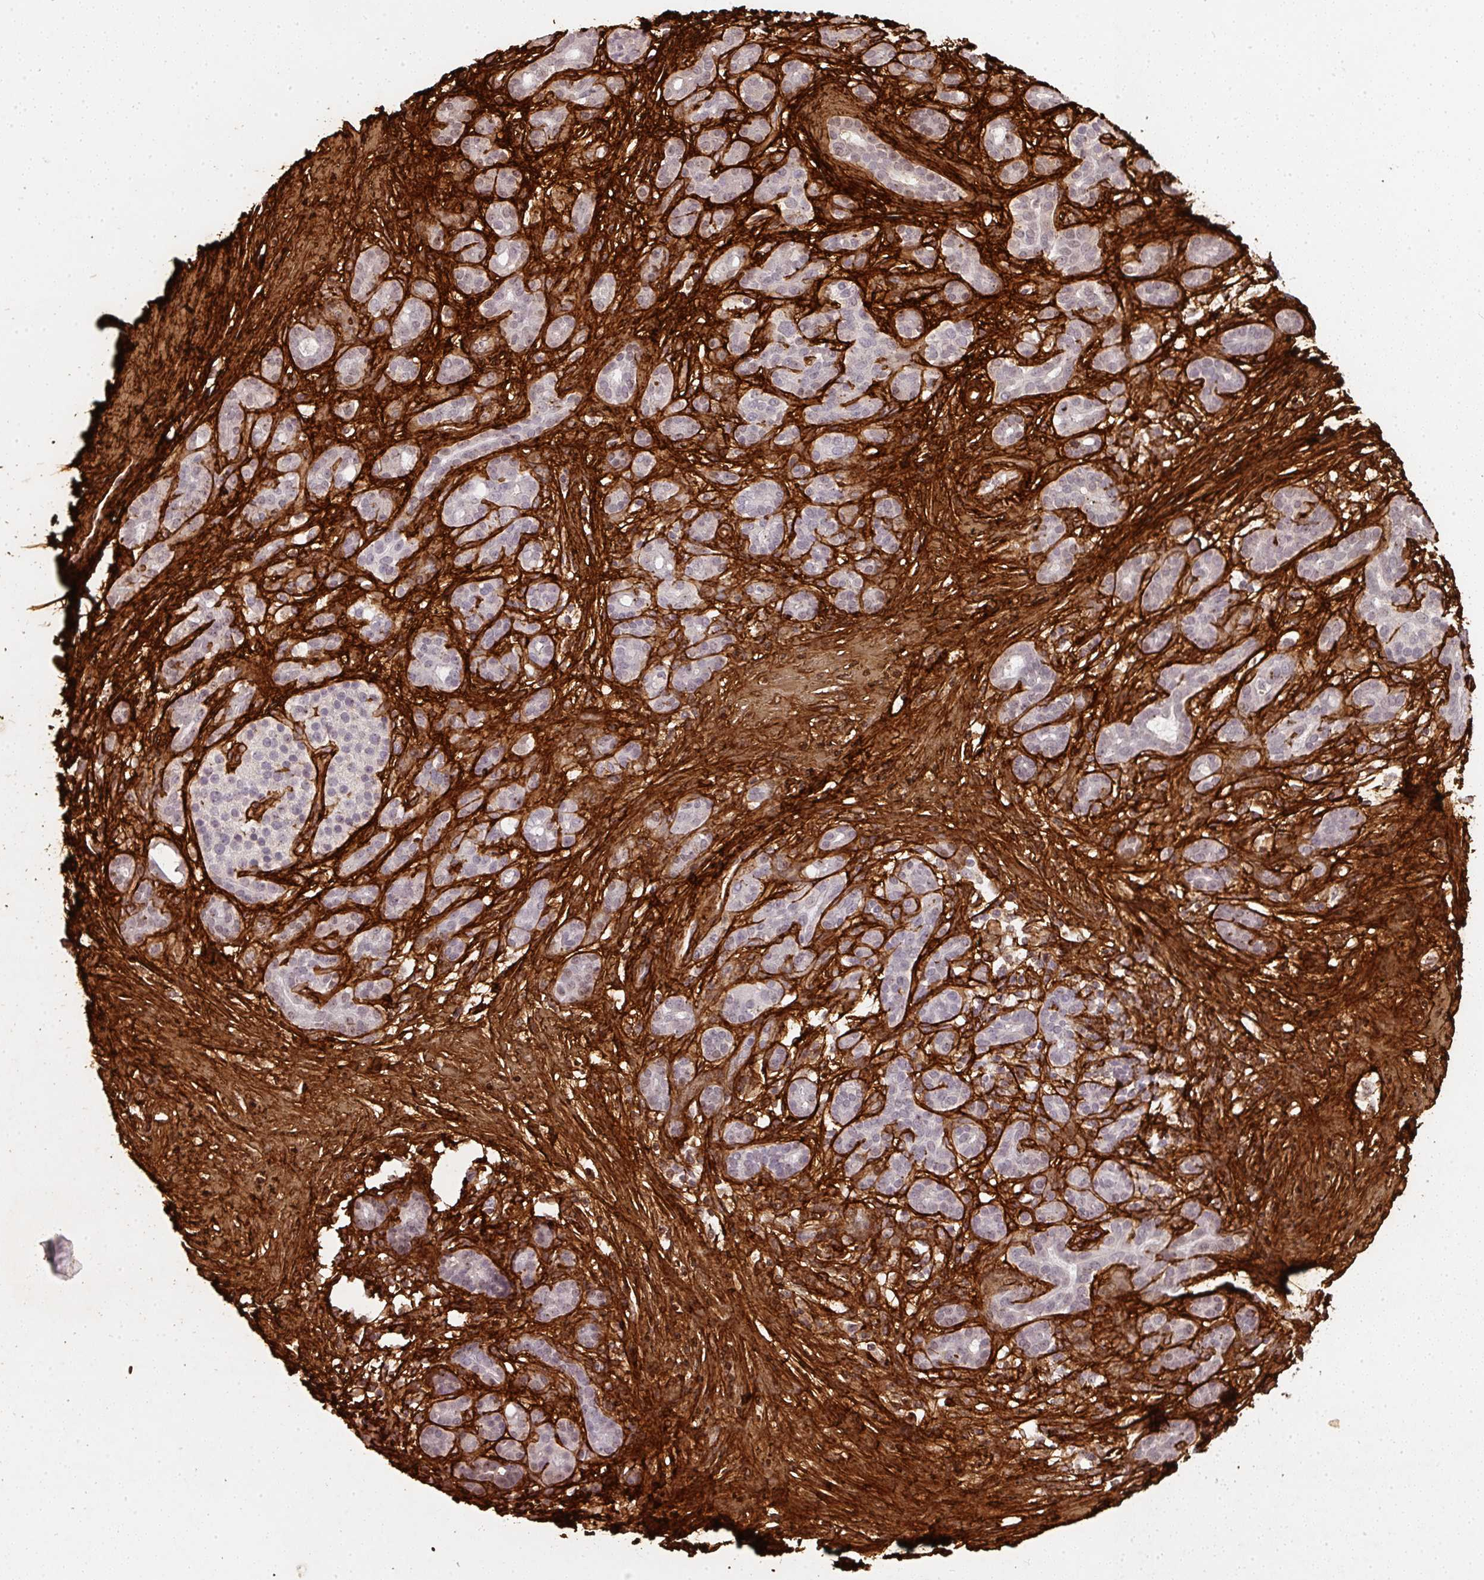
{"staining": {"intensity": "negative", "quantity": "none", "location": "none"}, "tissue": "pancreatic cancer", "cell_type": "Tumor cells", "image_type": "cancer", "snomed": [{"axis": "morphology", "description": "Adenocarcinoma, NOS"}, {"axis": "topography", "description": "Pancreas"}], "caption": "Tumor cells are negative for brown protein staining in pancreatic adenocarcinoma.", "gene": "COL3A1", "patient": {"sex": "male", "age": 44}}